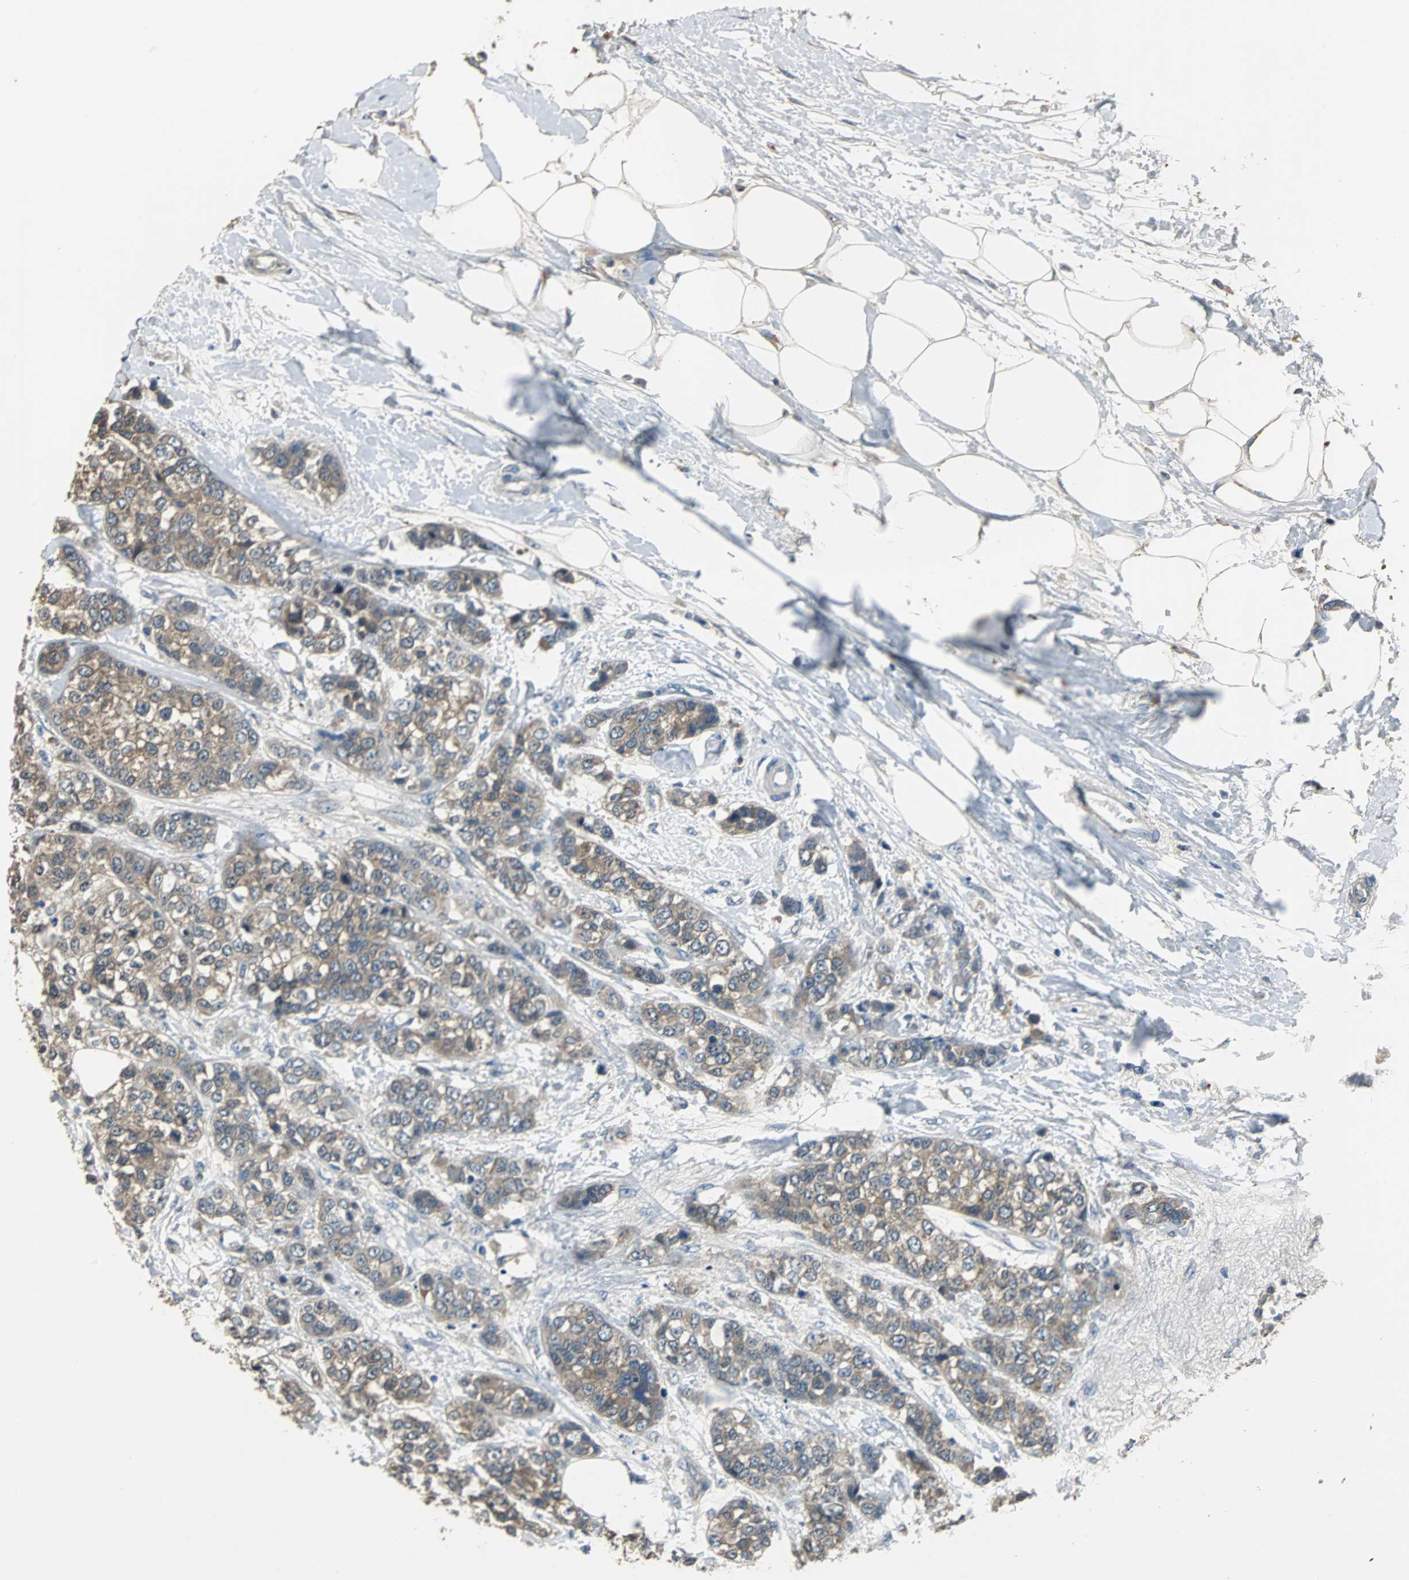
{"staining": {"intensity": "moderate", "quantity": ">75%", "location": "cytoplasmic/membranous"}, "tissue": "breast cancer", "cell_type": "Tumor cells", "image_type": "cancer", "snomed": [{"axis": "morphology", "description": "Duct carcinoma"}, {"axis": "topography", "description": "Breast"}], "caption": "Breast invasive ductal carcinoma stained with a brown dye demonstrates moderate cytoplasmic/membranous positive positivity in about >75% of tumor cells.", "gene": "ABHD2", "patient": {"sex": "female", "age": 51}}